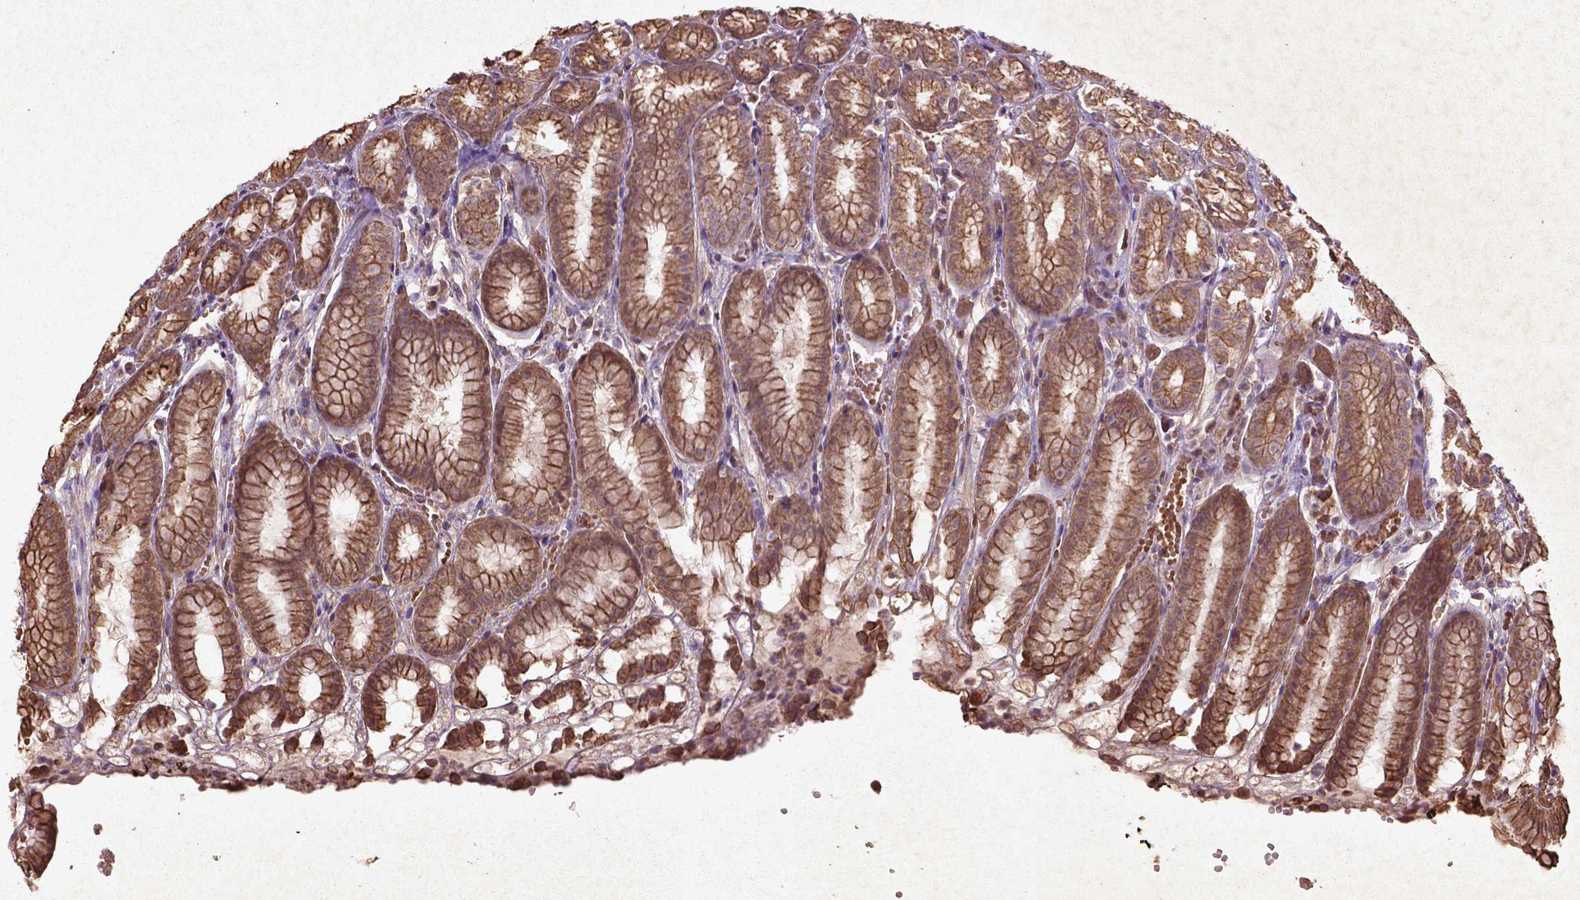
{"staining": {"intensity": "moderate", "quantity": ">75%", "location": "cytoplasmic/membranous"}, "tissue": "stomach", "cell_type": "Glandular cells", "image_type": "normal", "snomed": [{"axis": "morphology", "description": "Normal tissue, NOS"}, {"axis": "topography", "description": "Stomach"}], "caption": "Immunohistochemistry (IHC) micrograph of unremarkable stomach: human stomach stained using immunohistochemistry (IHC) shows medium levels of moderate protein expression localized specifically in the cytoplasmic/membranous of glandular cells, appearing as a cytoplasmic/membranous brown color.", "gene": "COQ2", "patient": {"sex": "male", "age": 70}}